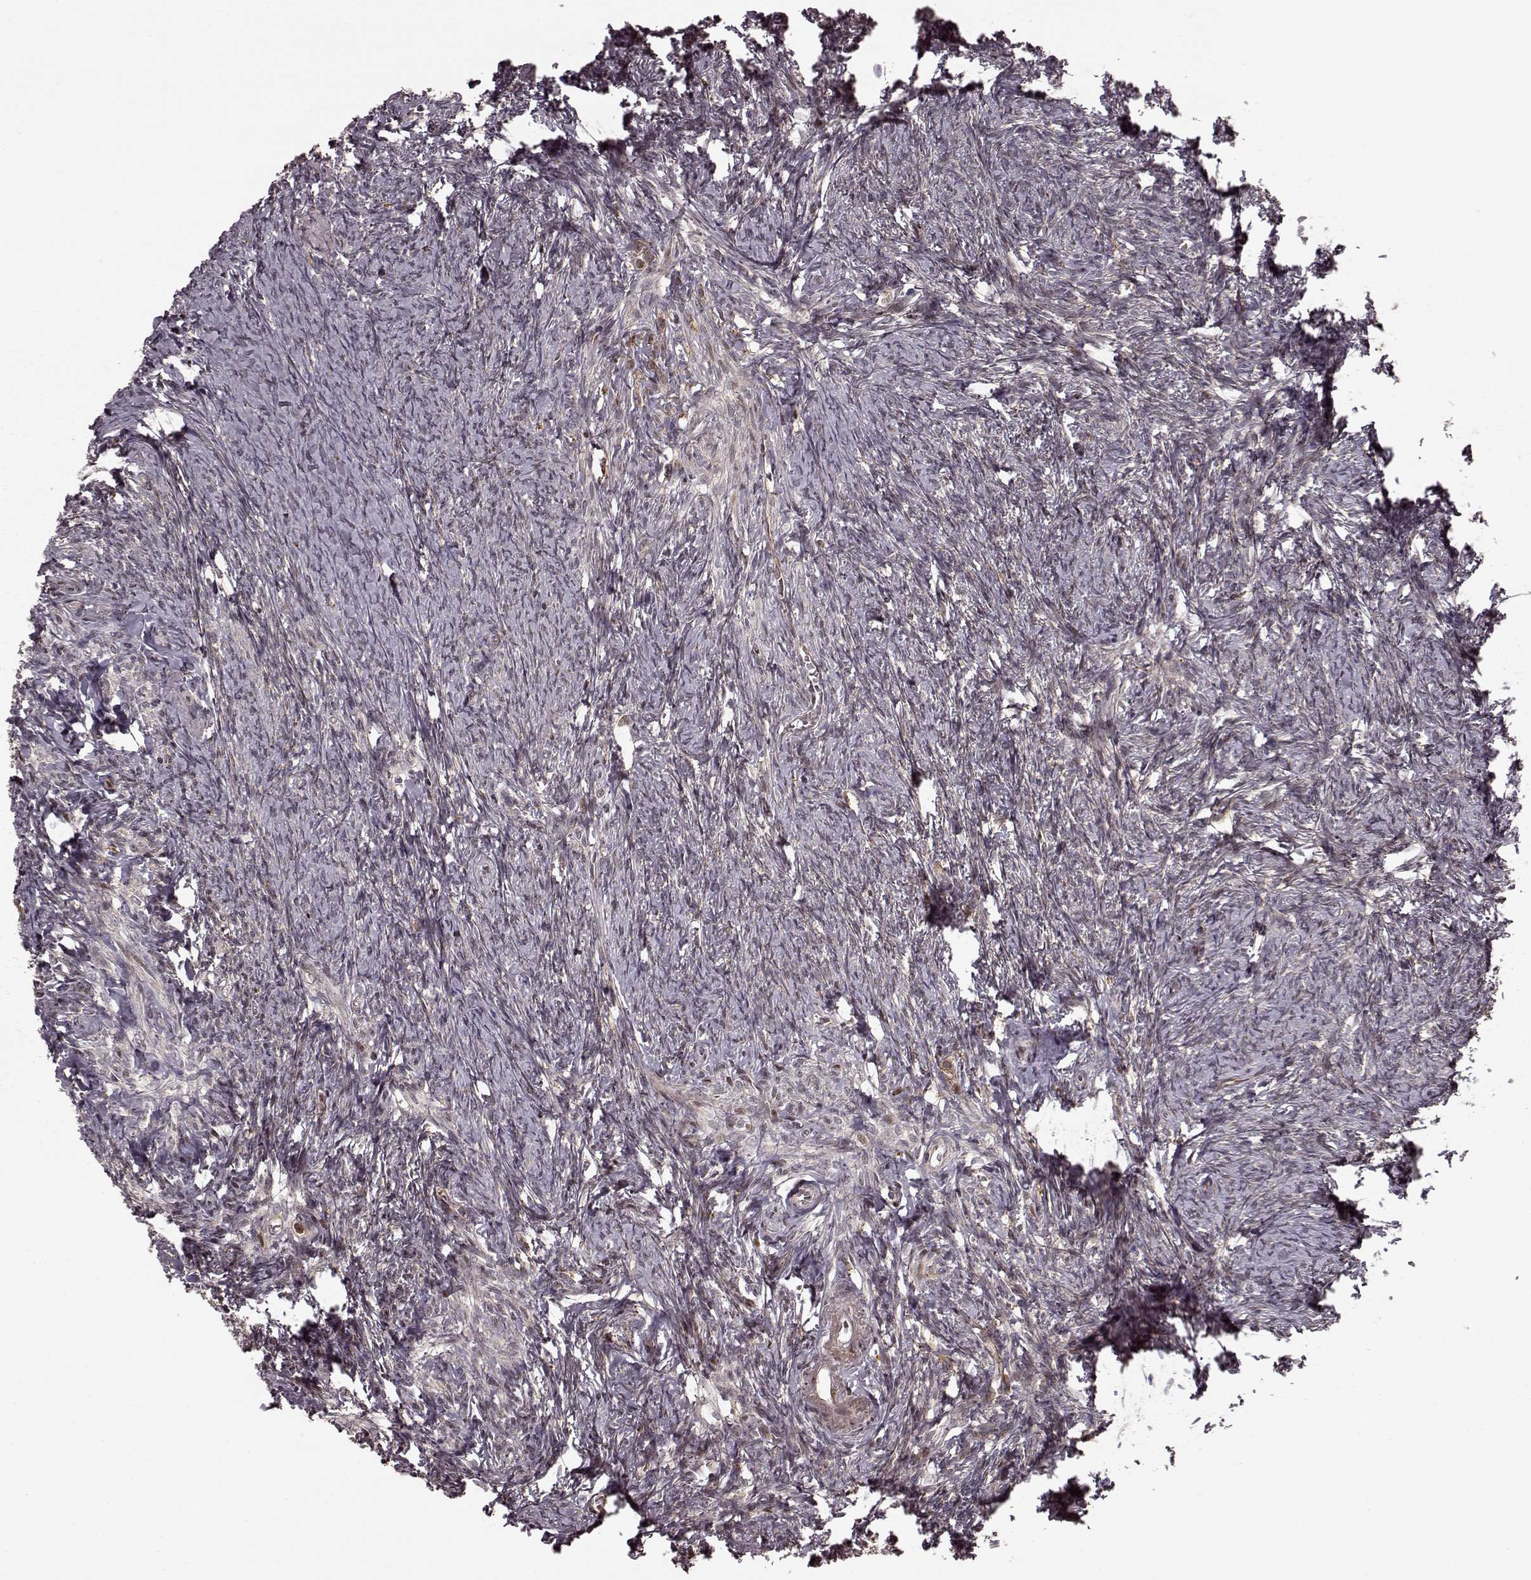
{"staining": {"intensity": "weak", "quantity": ">75%", "location": "cytoplasmic/membranous"}, "tissue": "ovary", "cell_type": "Follicle cells", "image_type": "normal", "snomed": [{"axis": "morphology", "description": "Normal tissue, NOS"}, {"axis": "topography", "description": "Ovary"}], "caption": "This image displays IHC staining of unremarkable human ovary, with low weak cytoplasmic/membranous positivity in about >75% of follicle cells.", "gene": "SLC12A9", "patient": {"sex": "female", "age": 72}}